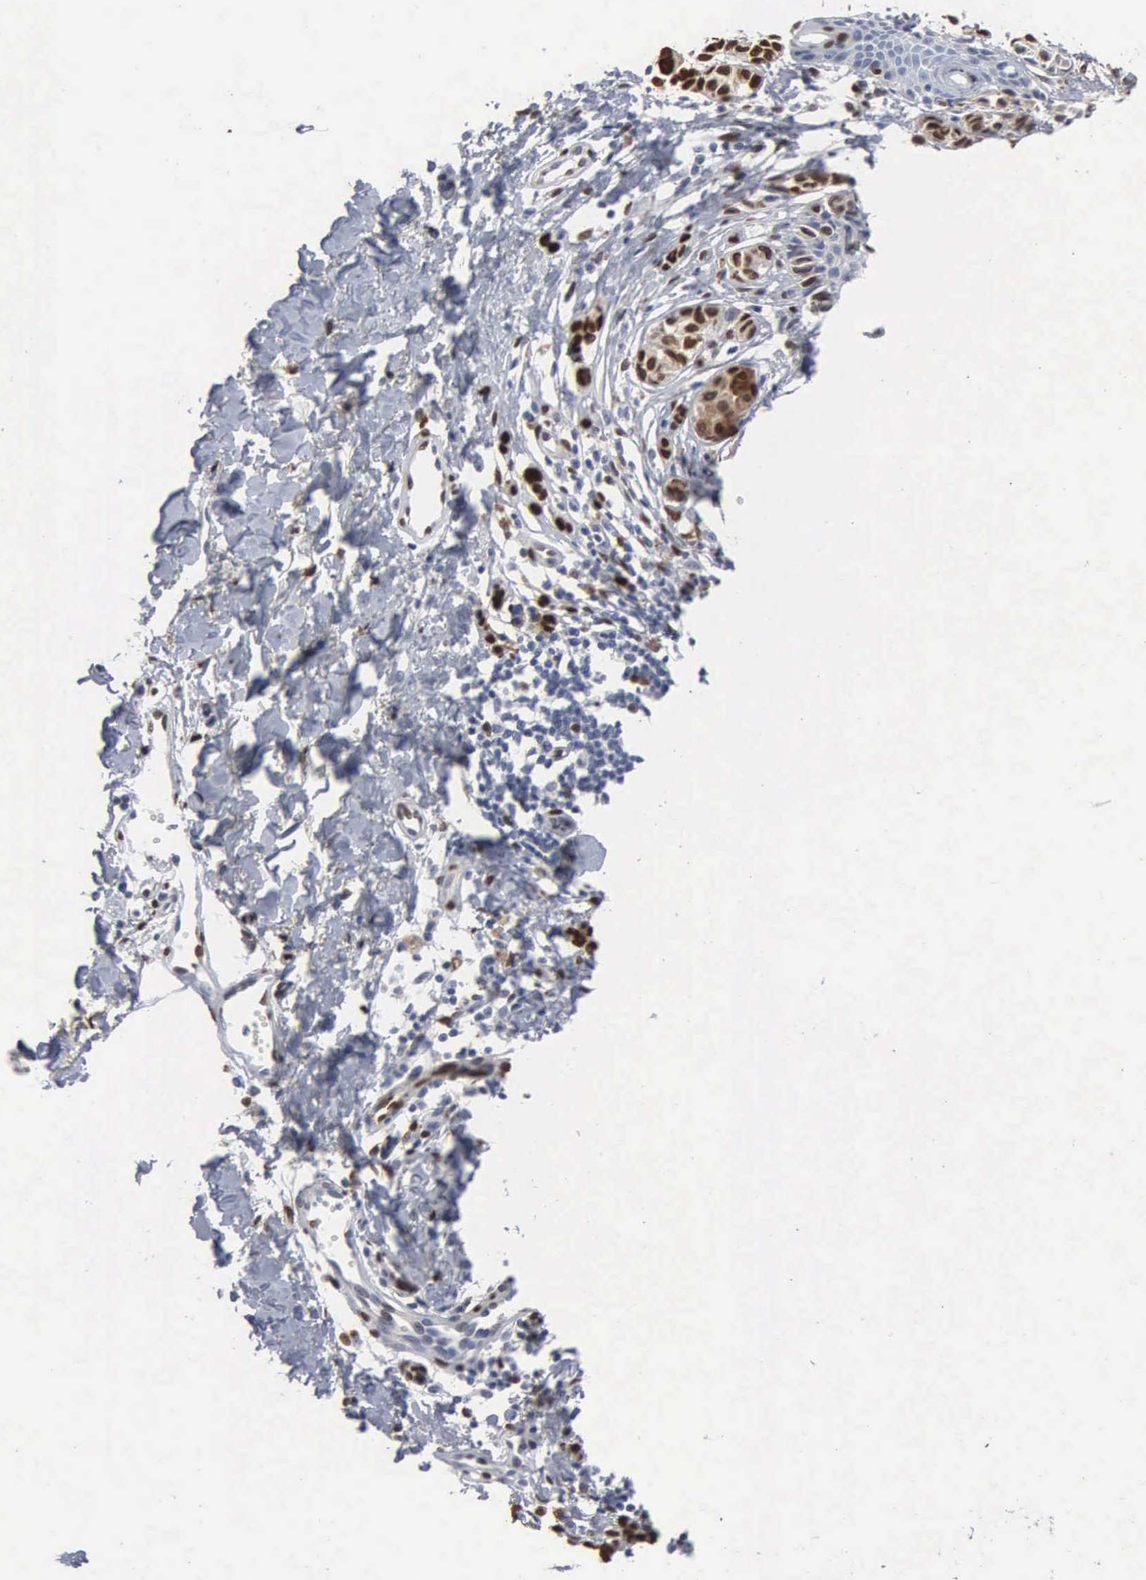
{"staining": {"intensity": "strong", "quantity": ">75%", "location": "nuclear"}, "tissue": "melanoma", "cell_type": "Tumor cells", "image_type": "cancer", "snomed": [{"axis": "morphology", "description": "Malignant melanoma, NOS"}, {"axis": "topography", "description": "Skin"}], "caption": "Protein staining of melanoma tissue displays strong nuclear expression in about >75% of tumor cells.", "gene": "FGF2", "patient": {"sex": "male", "age": 40}}